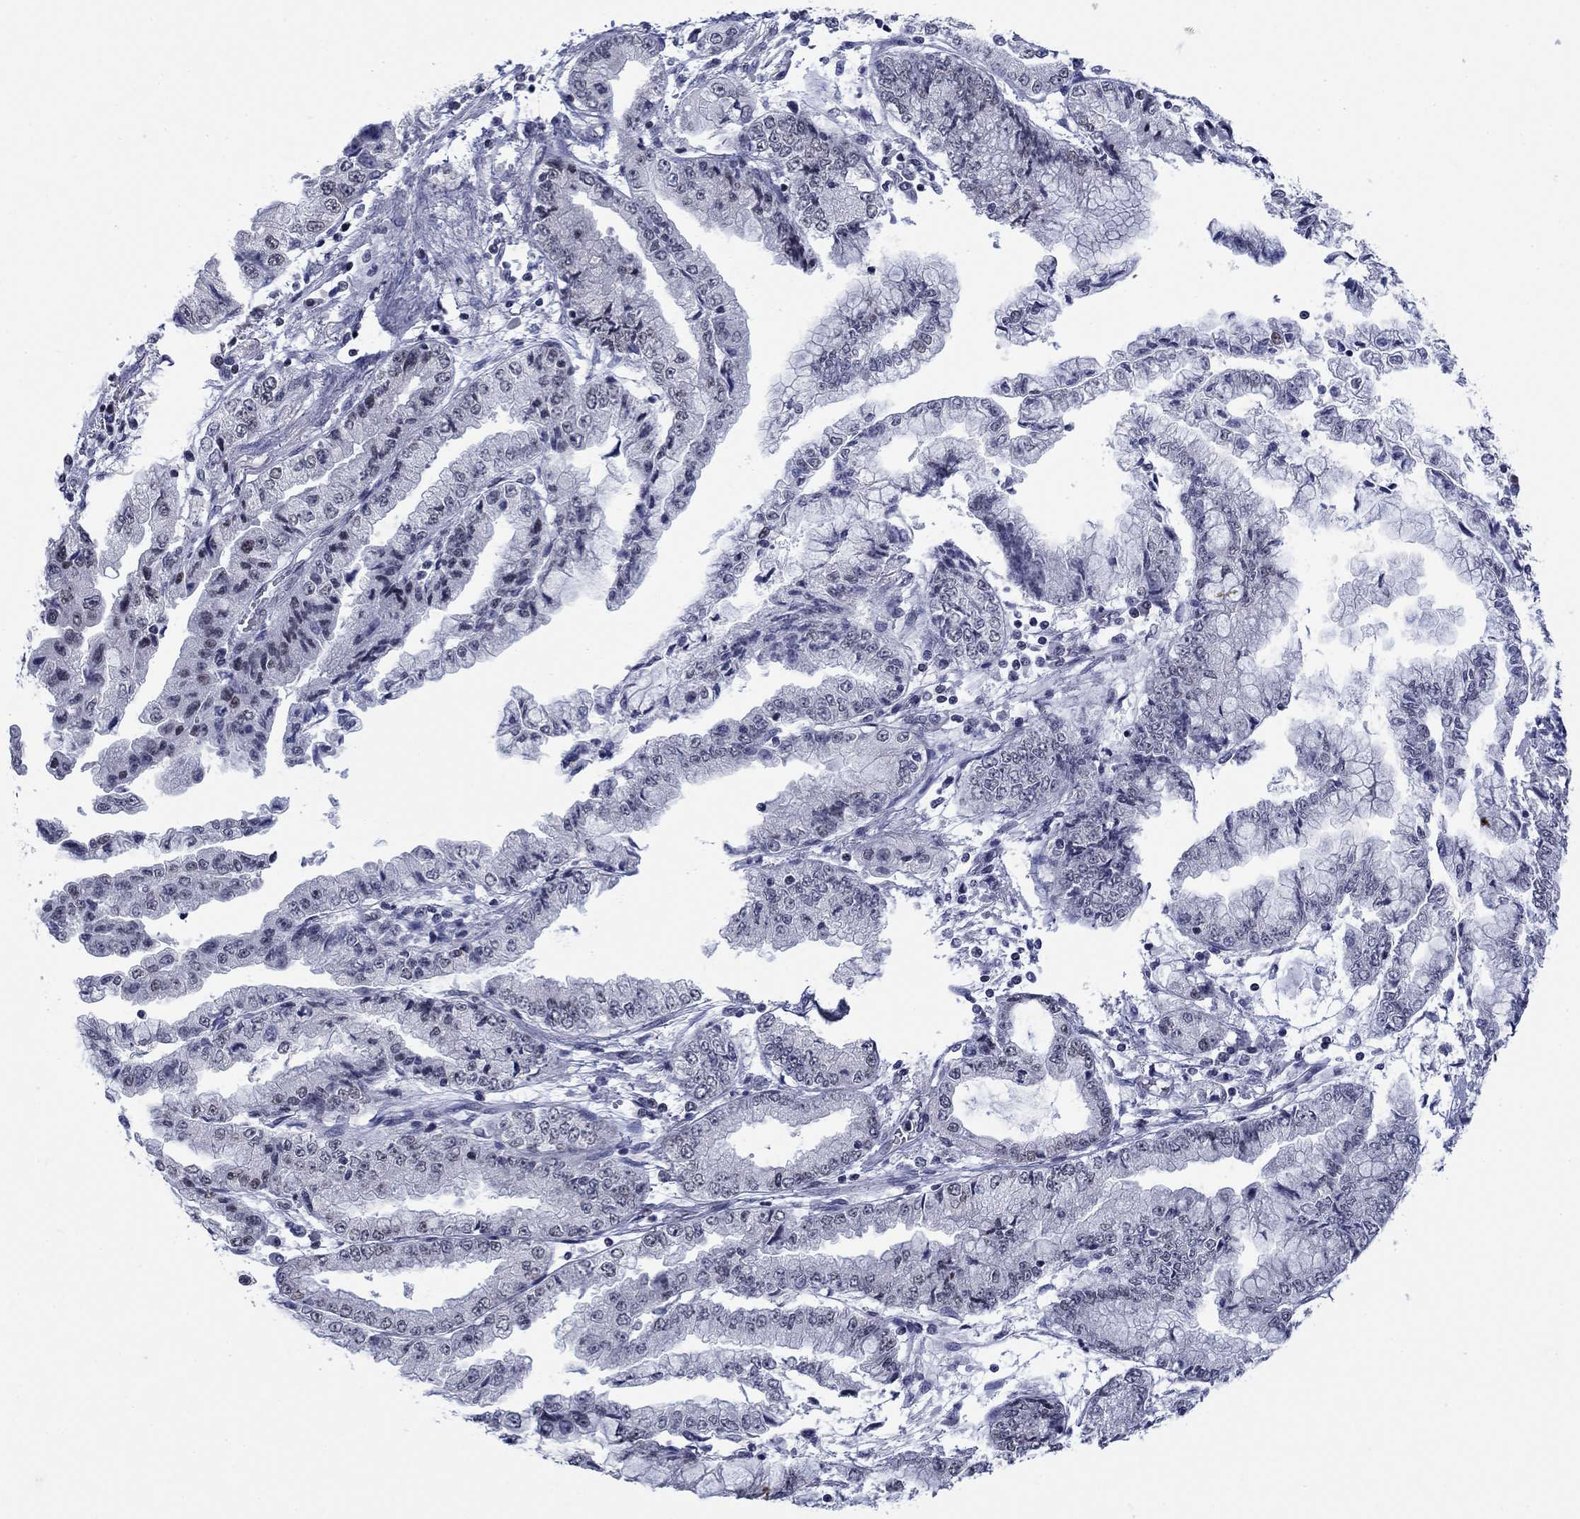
{"staining": {"intensity": "moderate", "quantity": "25%-75%", "location": "nuclear"}, "tissue": "stomach cancer", "cell_type": "Tumor cells", "image_type": "cancer", "snomed": [{"axis": "morphology", "description": "Adenocarcinoma, NOS"}, {"axis": "topography", "description": "Stomach, upper"}], "caption": "Adenocarcinoma (stomach) stained for a protein demonstrates moderate nuclear positivity in tumor cells.", "gene": "NPAS3", "patient": {"sex": "female", "age": 74}}